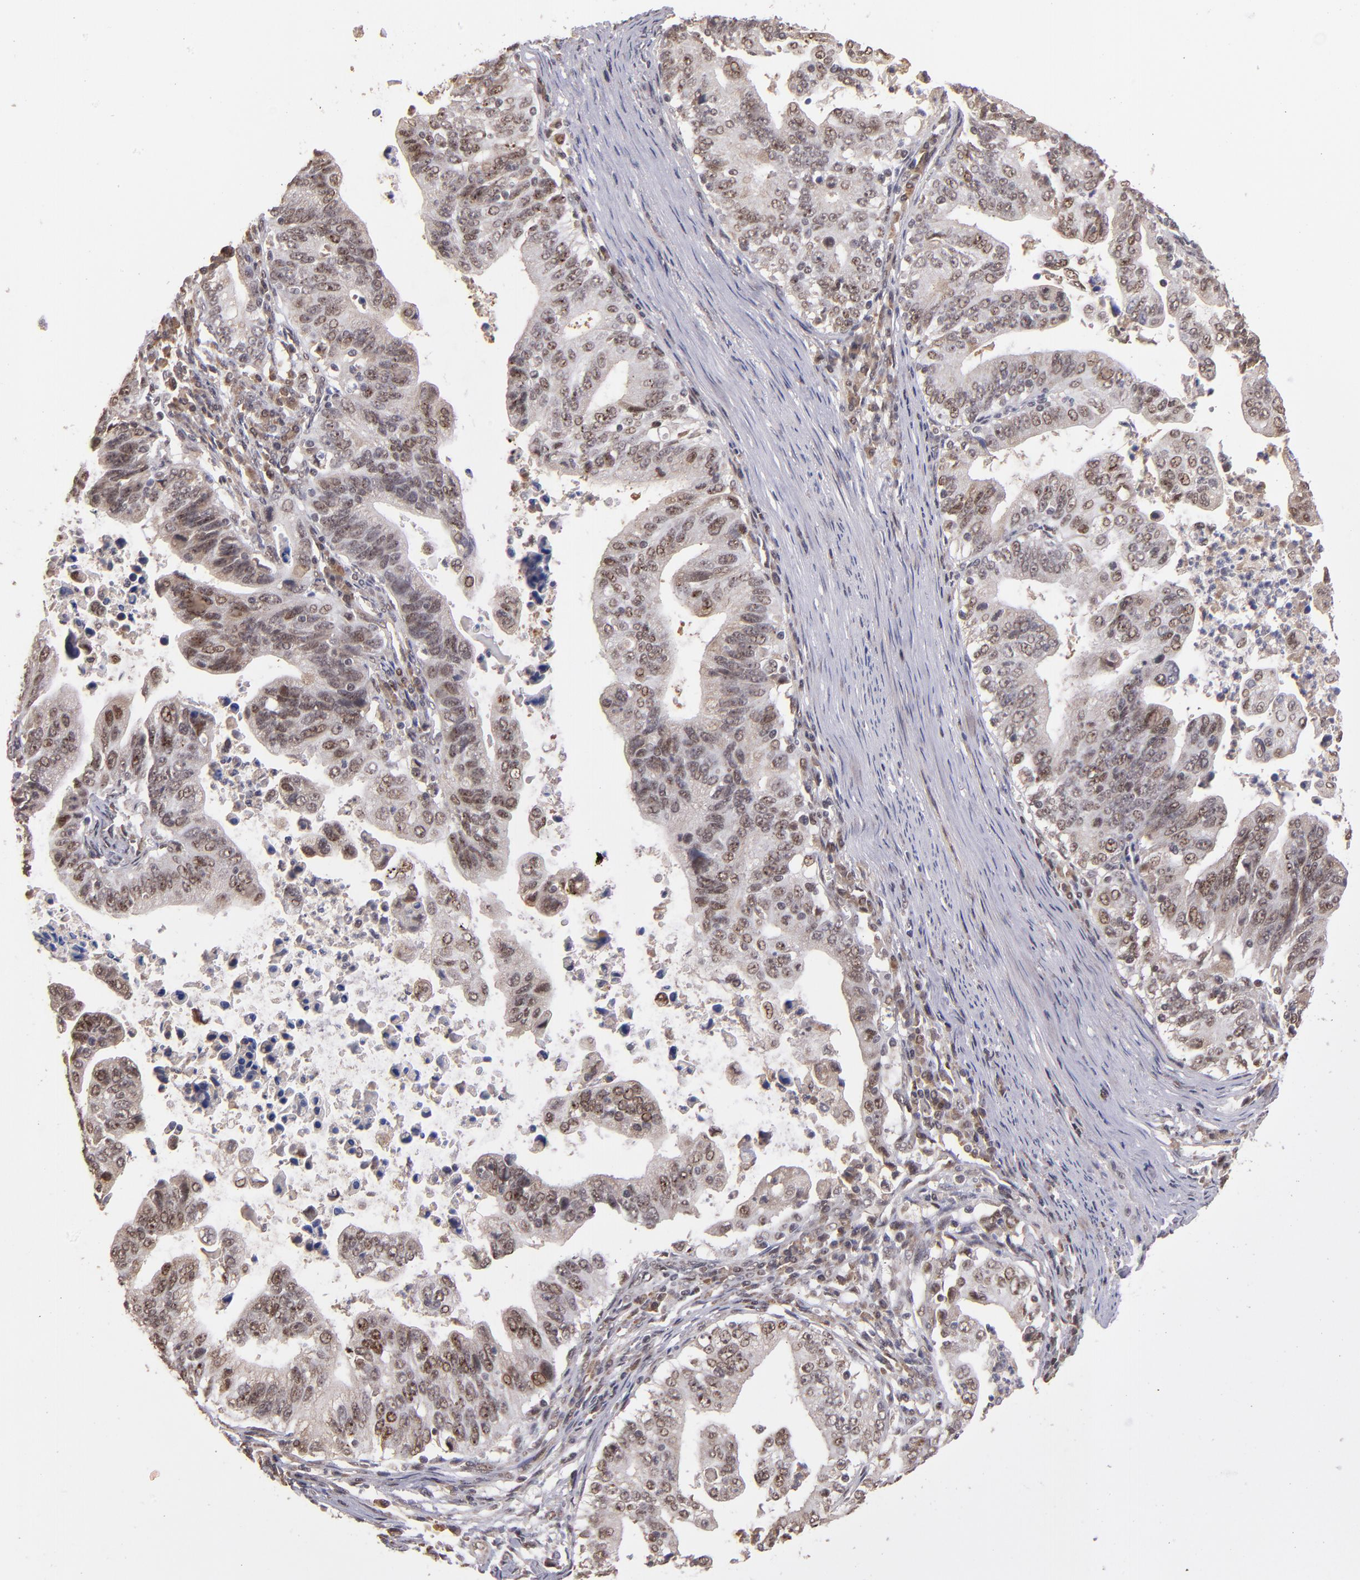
{"staining": {"intensity": "moderate", "quantity": ">75%", "location": "cytoplasmic/membranous,nuclear"}, "tissue": "stomach cancer", "cell_type": "Tumor cells", "image_type": "cancer", "snomed": [{"axis": "morphology", "description": "Adenocarcinoma, NOS"}, {"axis": "topography", "description": "Stomach, upper"}], "caption": "Stomach cancer stained with immunohistochemistry (IHC) exhibits moderate cytoplasmic/membranous and nuclear positivity in about >75% of tumor cells.", "gene": "ABHD12B", "patient": {"sex": "female", "age": 50}}